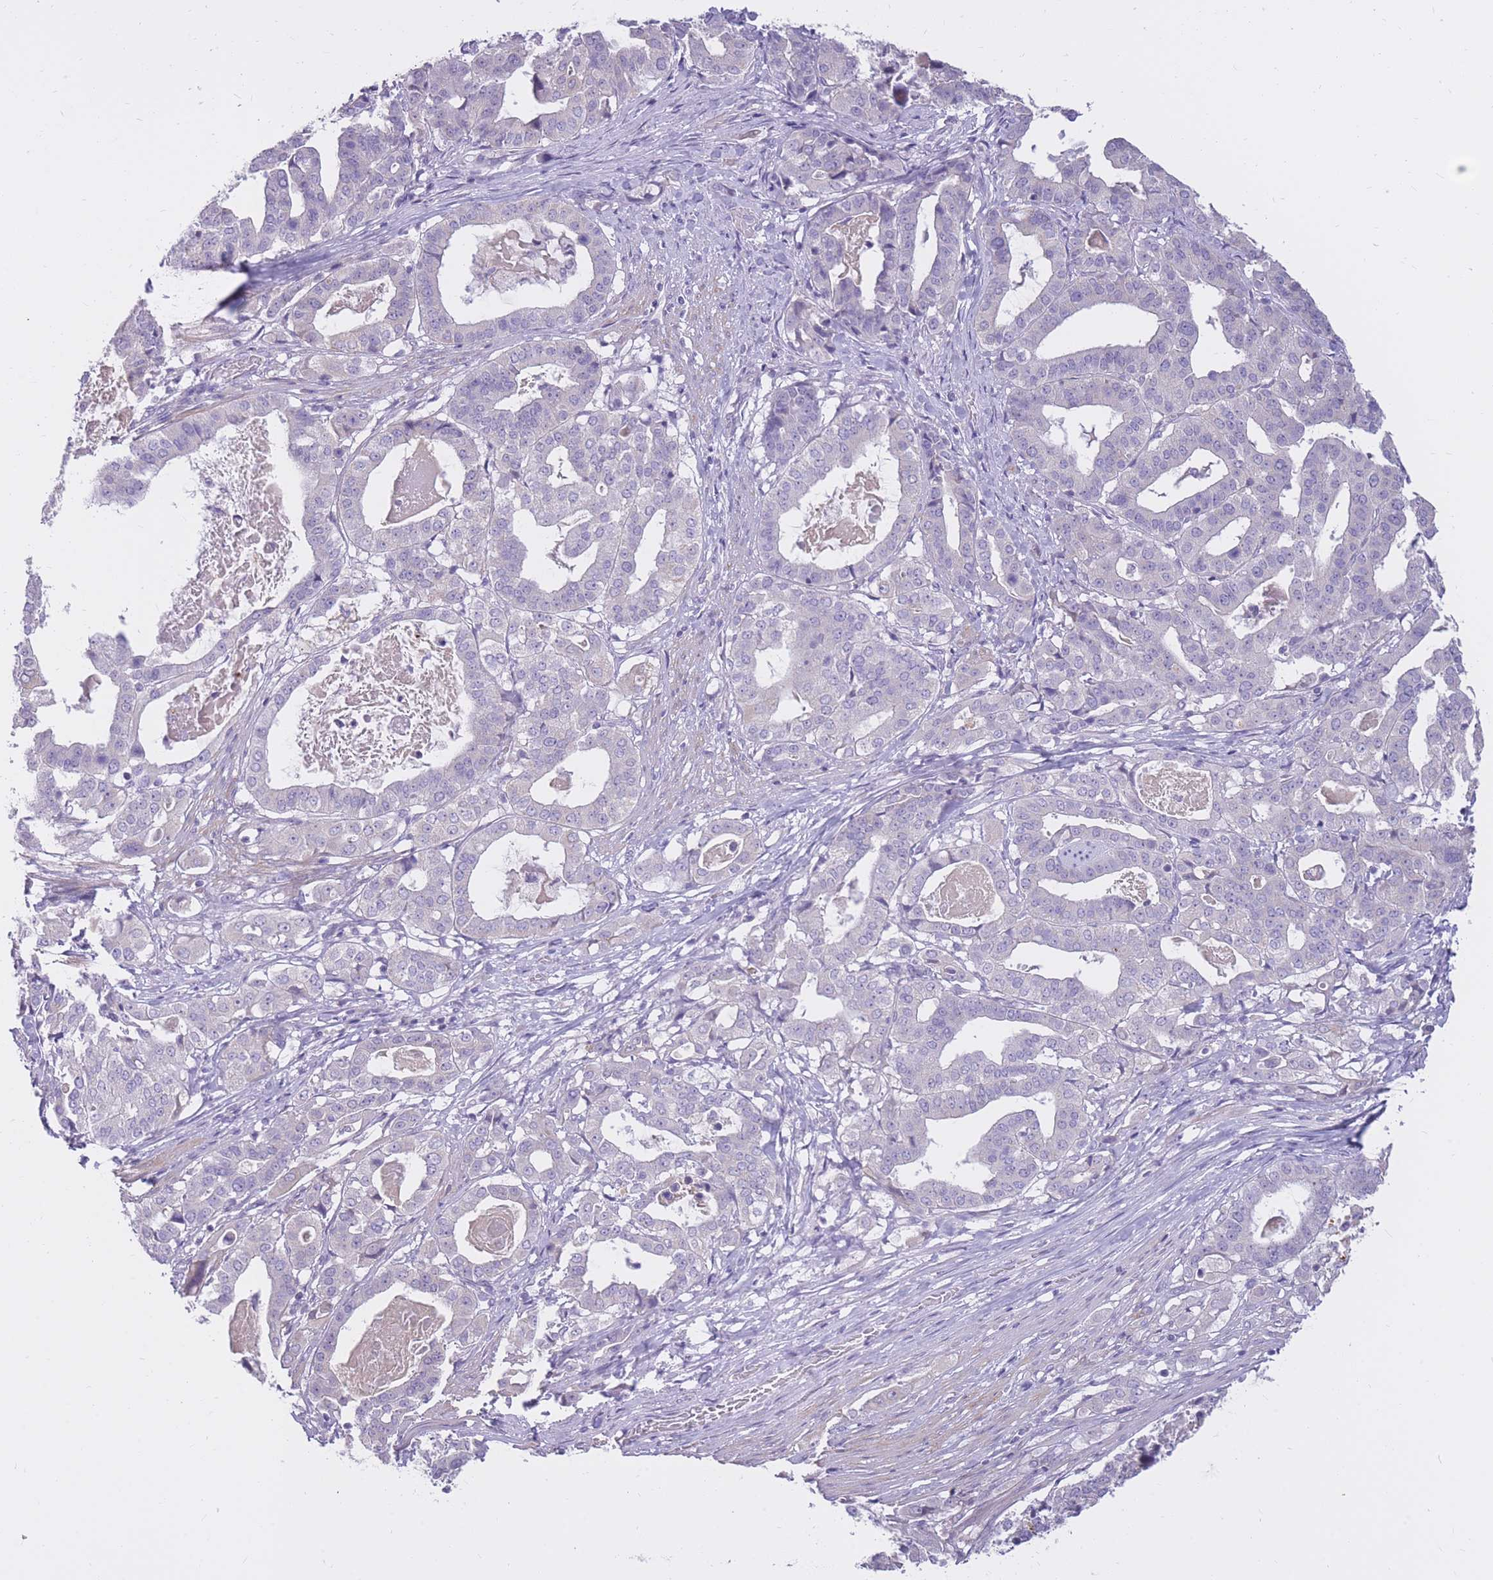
{"staining": {"intensity": "negative", "quantity": "none", "location": "none"}, "tissue": "stomach cancer", "cell_type": "Tumor cells", "image_type": "cancer", "snomed": [{"axis": "morphology", "description": "Adenocarcinoma, NOS"}, {"axis": "topography", "description": "Stomach"}], "caption": "Photomicrograph shows no significant protein staining in tumor cells of stomach adenocarcinoma.", "gene": "RNF170", "patient": {"sex": "male", "age": 48}}